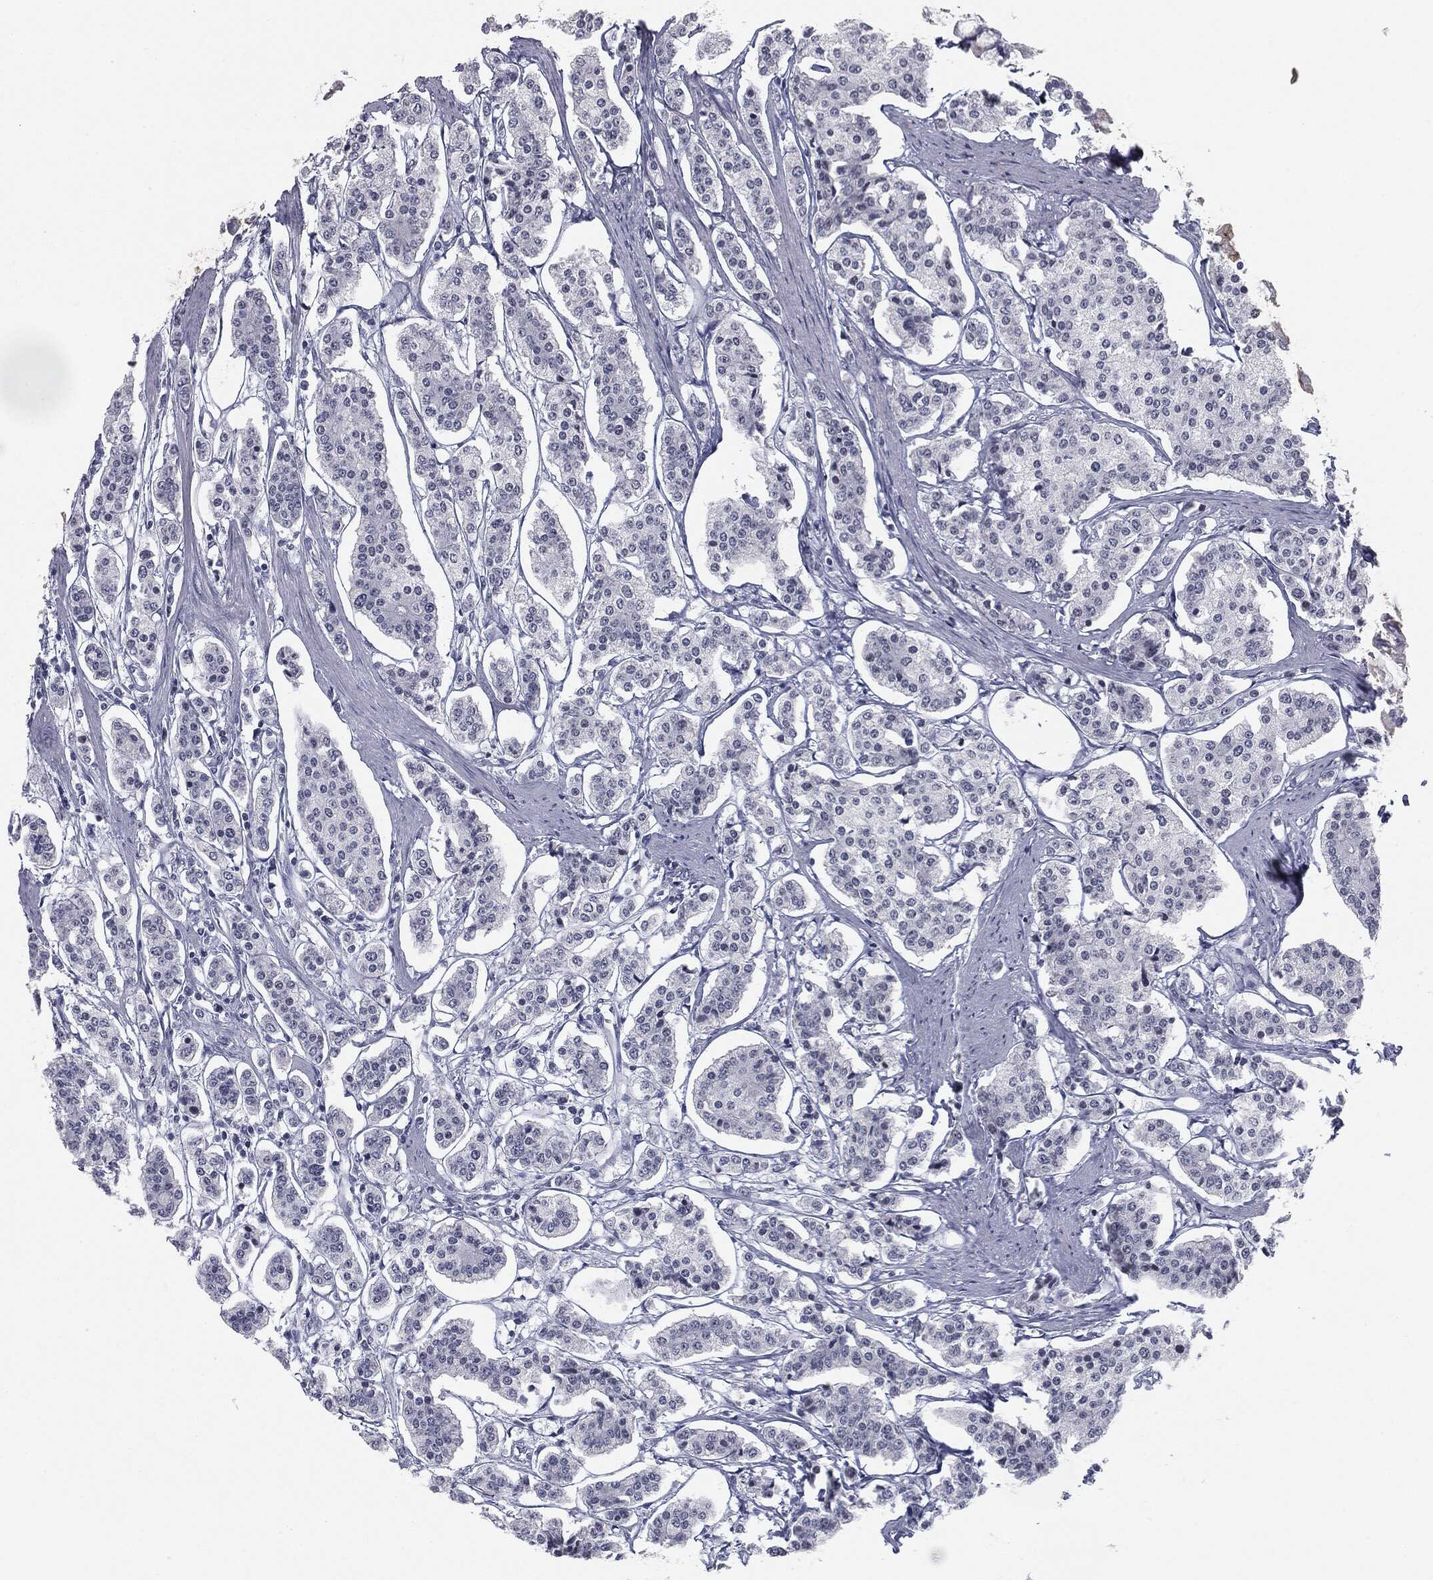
{"staining": {"intensity": "negative", "quantity": "none", "location": "none"}, "tissue": "carcinoid", "cell_type": "Tumor cells", "image_type": "cancer", "snomed": [{"axis": "morphology", "description": "Carcinoid, malignant, NOS"}, {"axis": "topography", "description": "Small intestine"}], "caption": "Tumor cells are negative for brown protein staining in malignant carcinoid.", "gene": "TPO", "patient": {"sex": "female", "age": 65}}